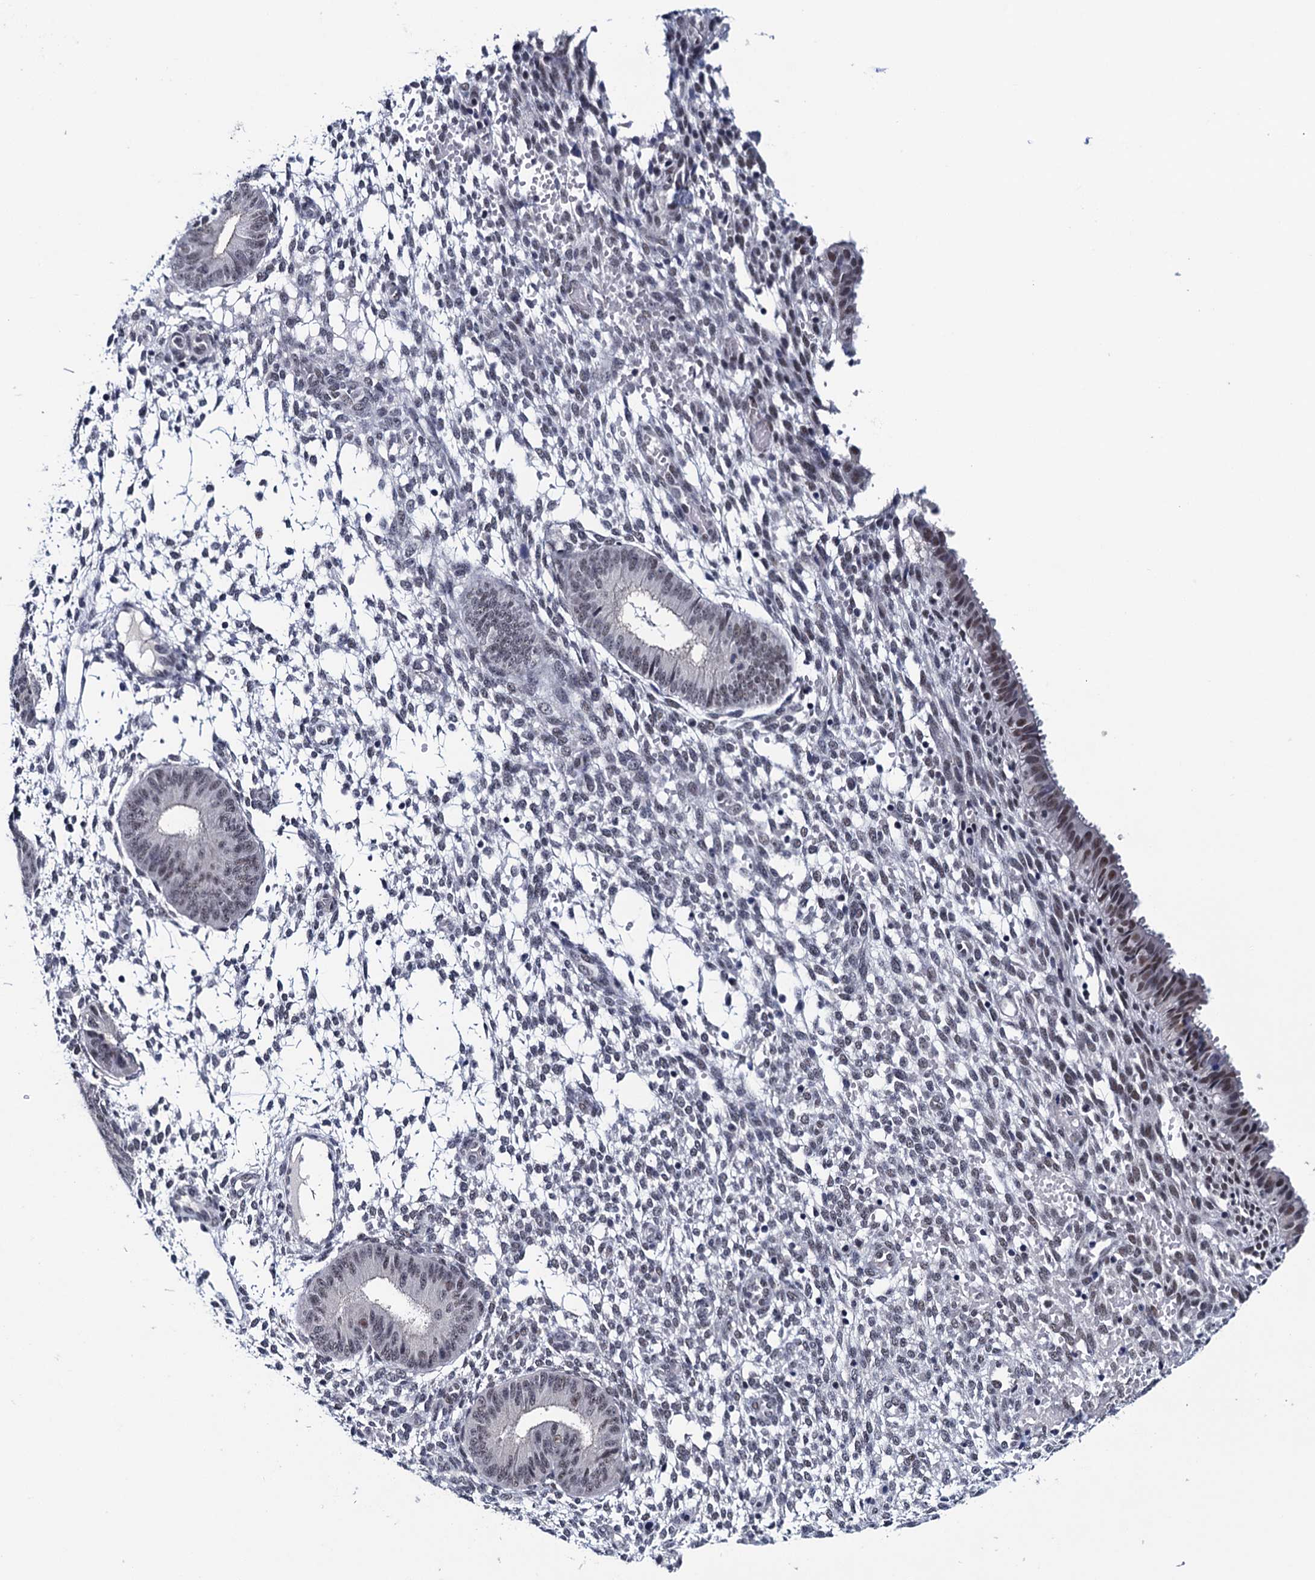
{"staining": {"intensity": "weak", "quantity": "<25%", "location": "nuclear"}, "tissue": "endometrium", "cell_type": "Cells in endometrial stroma", "image_type": "normal", "snomed": [{"axis": "morphology", "description": "Normal tissue, NOS"}, {"axis": "topography", "description": "Endometrium"}], "caption": "Human endometrium stained for a protein using immunohistochemistry (IHC) exhibits no expression in cells in endometrial stroma.", "gene": "FNBP4", "patient": {"sex": "female", "age": 49}}